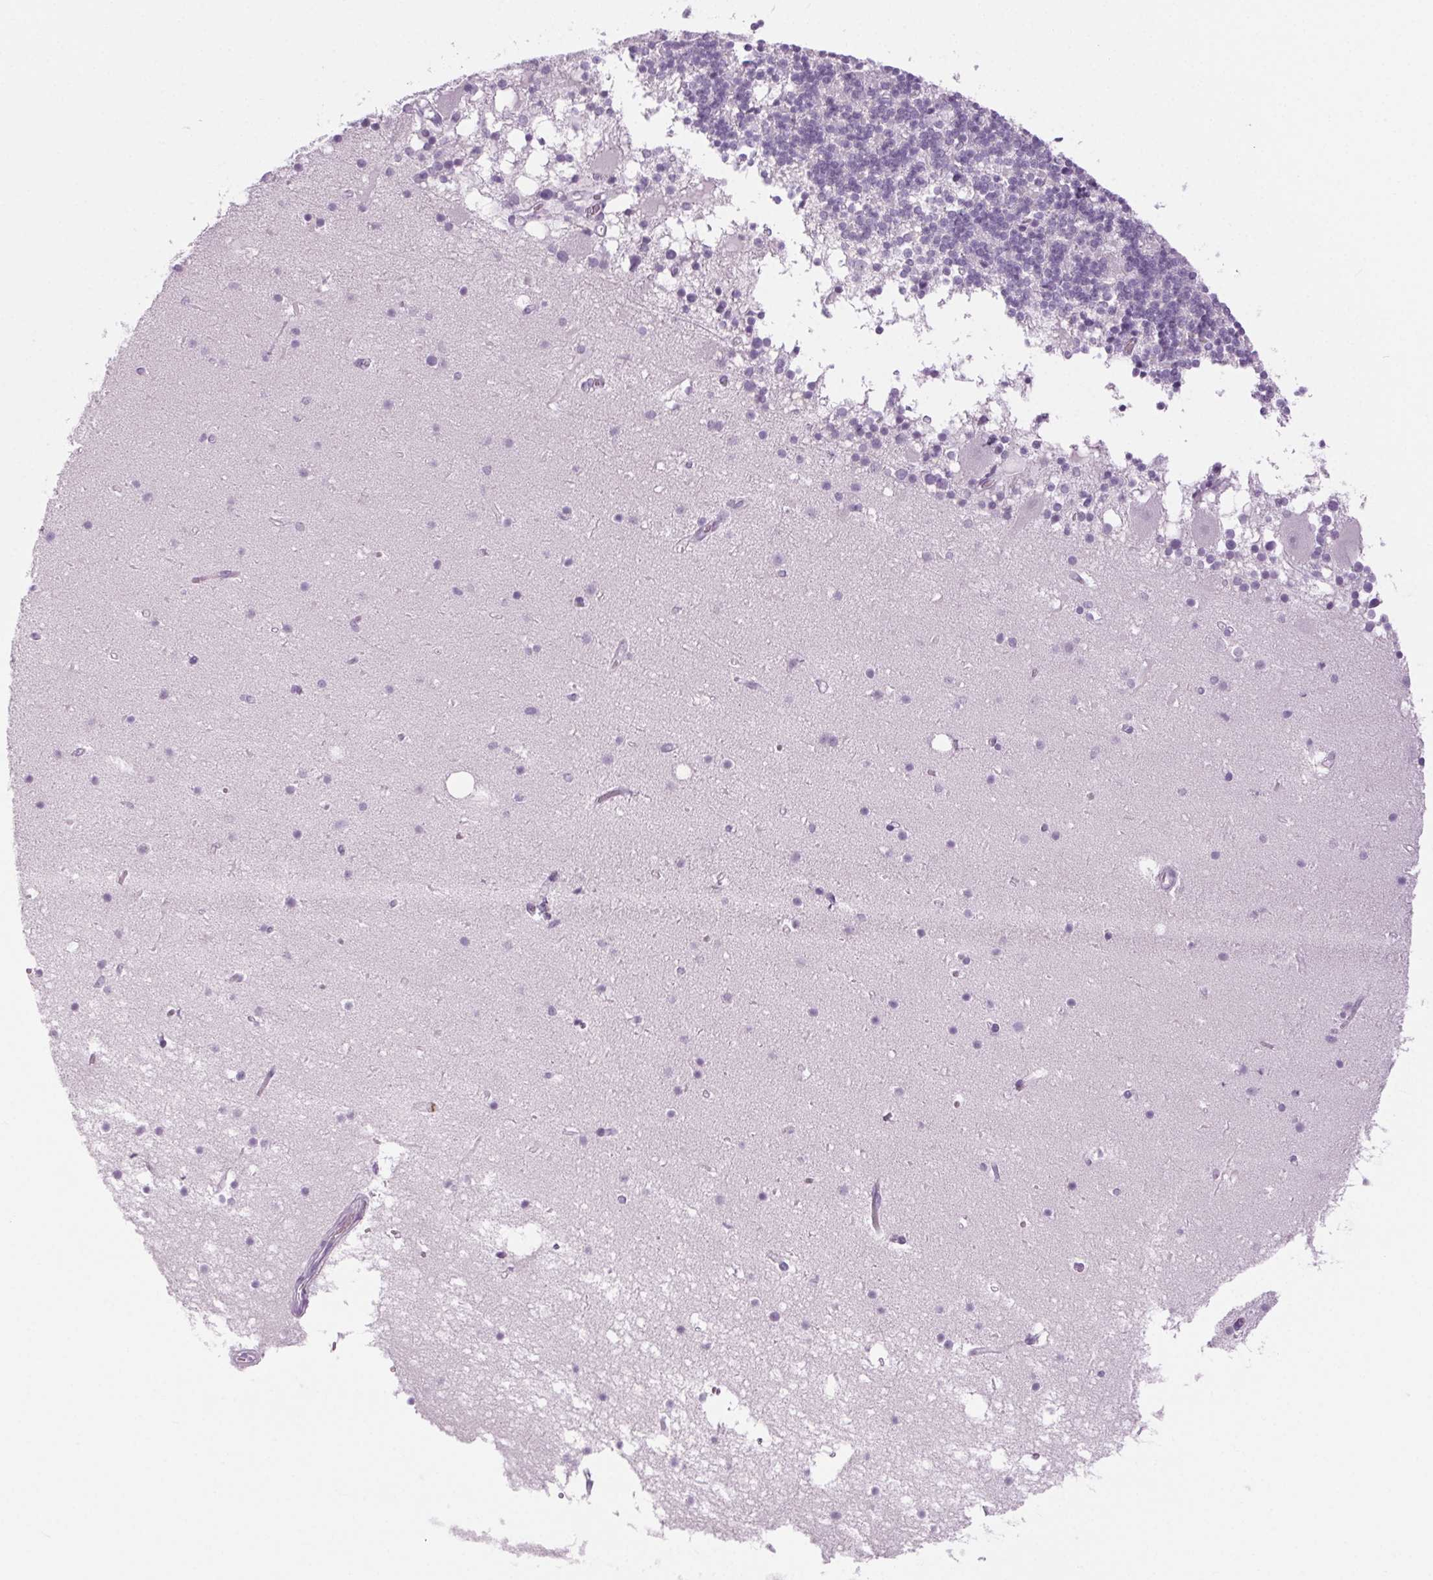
{"staining": {"intensity": "negative", "quantity": "none", "location": "none"}, "tissue": "cerebellum", "cell_type": "Cells in granular layer", "image_type": "normal", "snomed": [{"axis": "morphology", "description": "Normal tissue, NOS"}, {"axis": "topography", "description": "Cerebellum"}], "caption": "Cells in granular layer are negative for brown protein staining in benign cerebellum. (DAB immunohistochemistry, high magnification).", "gene": "LRP2", "patient": {"sex": "male", "age": 70}}